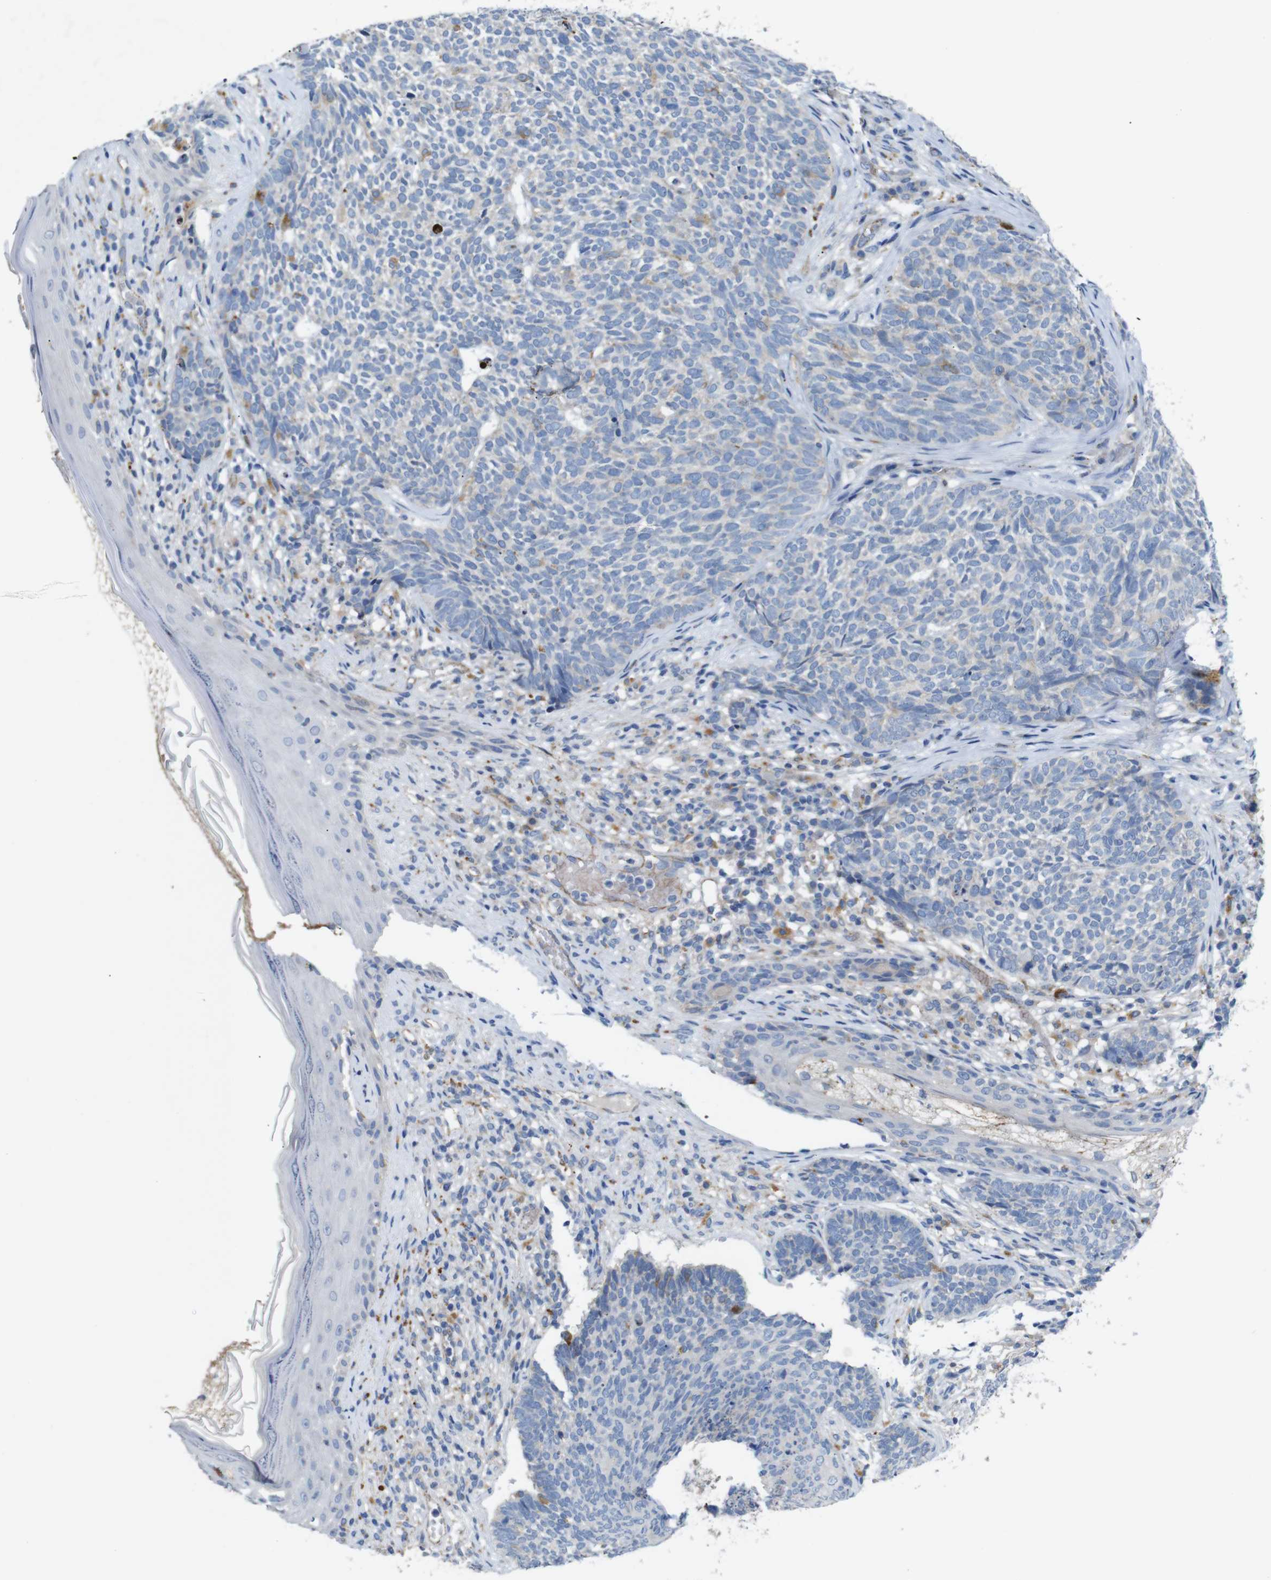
{"staining": {"intensity": "weak", "quantity": "<25%", "location": "cytoplasmic/membranous"}, "tissue": "skin cancer", "cell_type": "Tumor cells", "image_type": "cancer", "snomed": [{"axis": "morphology", "description": "Basal cell carcinoma"}, {"axis": "topography", "description": "Skin"}], "caption": "This image is of skin cancer stained with immunohistochemistry (IHC) to label a protein in brown with the nuclei are counter-stained blue. There is no positivity in tumor cells.", "gene": "NHLRC3", "patient": {"sex": "female", "age": 84}}